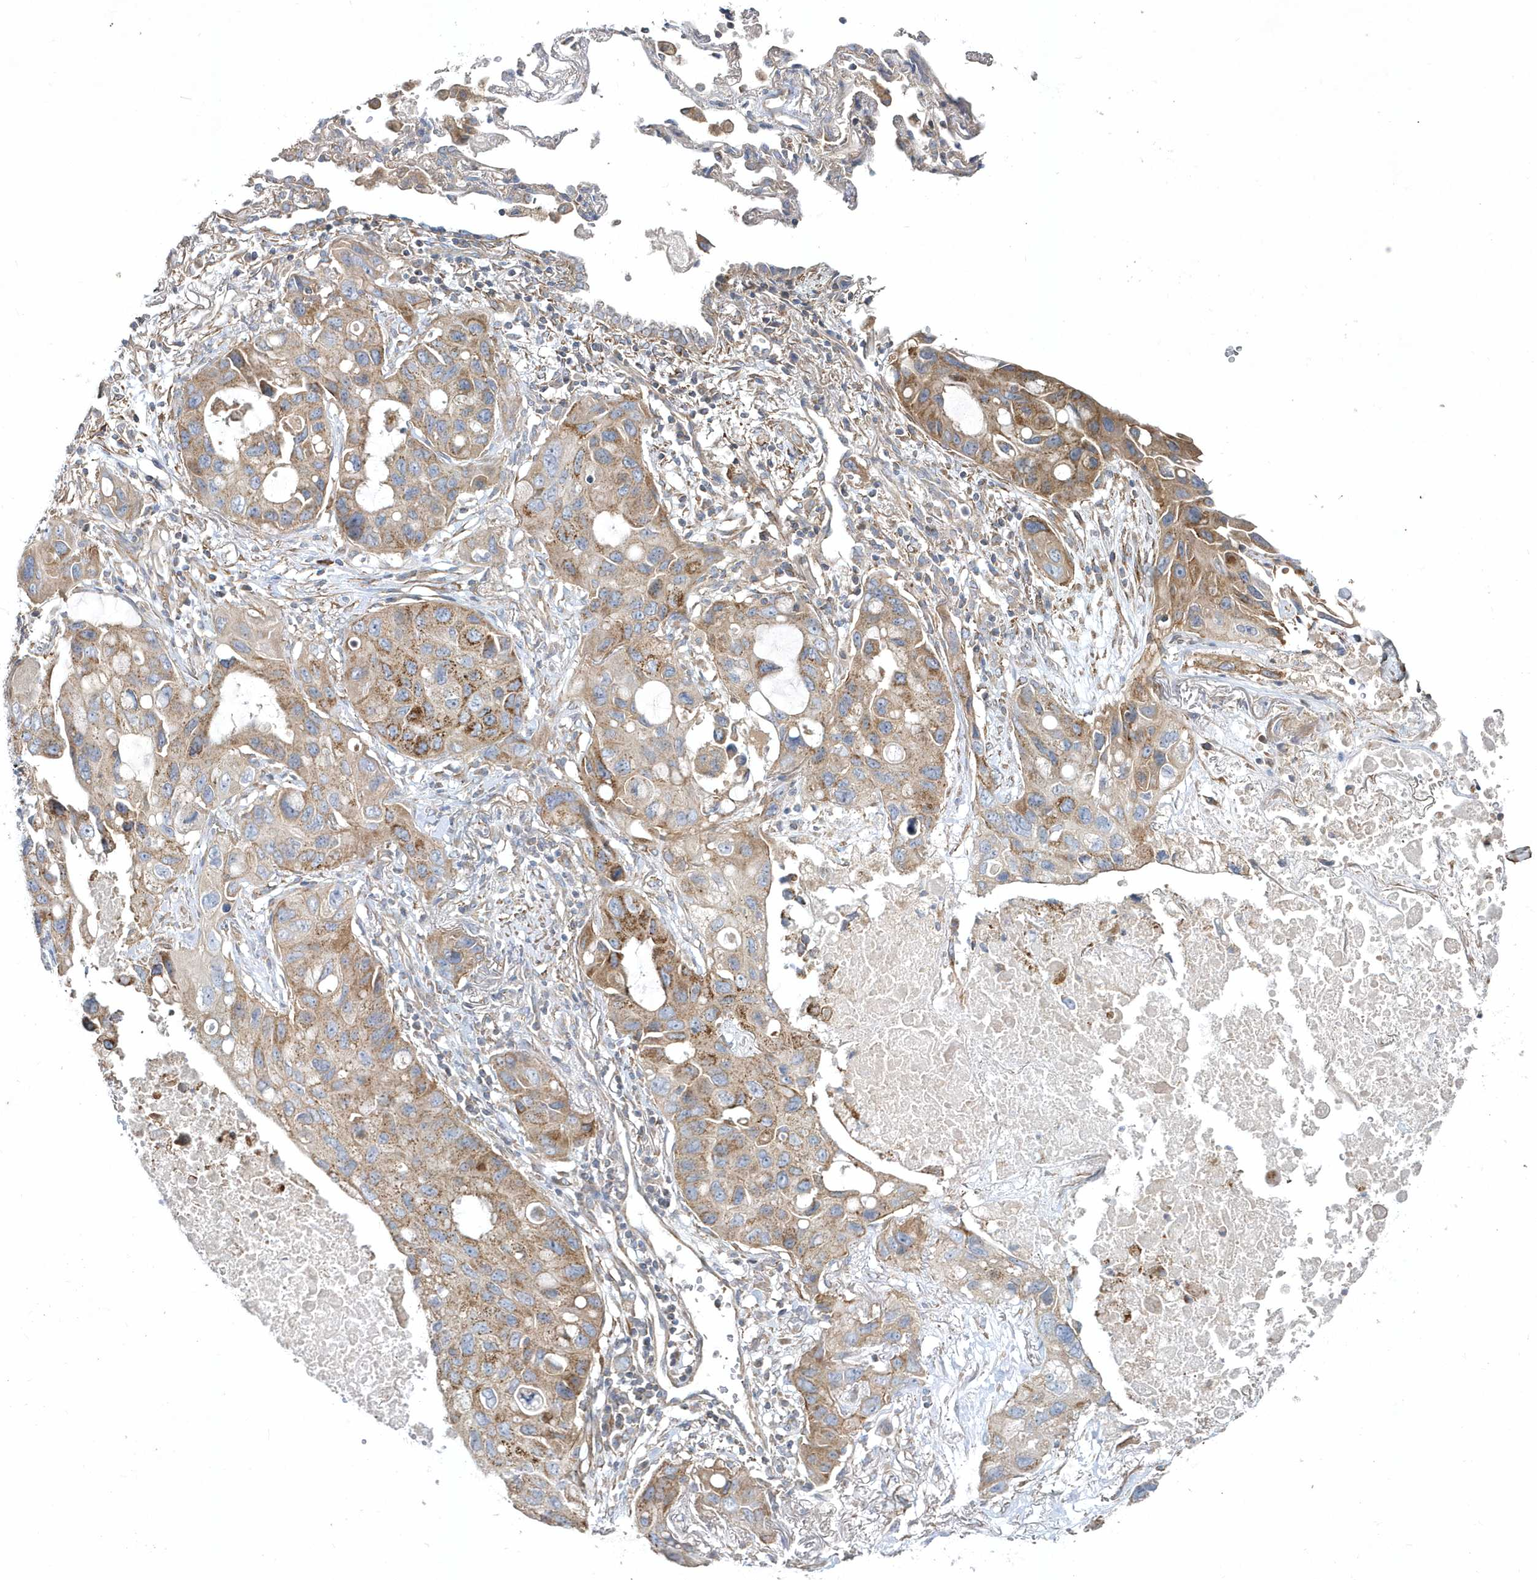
{"staining": {"intensity": "moderate", "quantity": "25%-75%", "location": "cytoplasmic/membranous"}, "tissue": "lung cancer", "cell_type": "Tumor cells", "image_type": "cancer", "snomed": [{"axis": "morphology", "description": "Squamous cell carcinoma, NOS"}, {"axis": "topography", "description": "Lung"}], "caption": "Brown immunohistochemical staining in squamous cell carcinoma (lung) demonstrates moderate cytoplasmic/membranous expression in about 25%-75% of tumor cells.", "gene": "LEXM", "patient": {"sex": "female", "age": 73}}